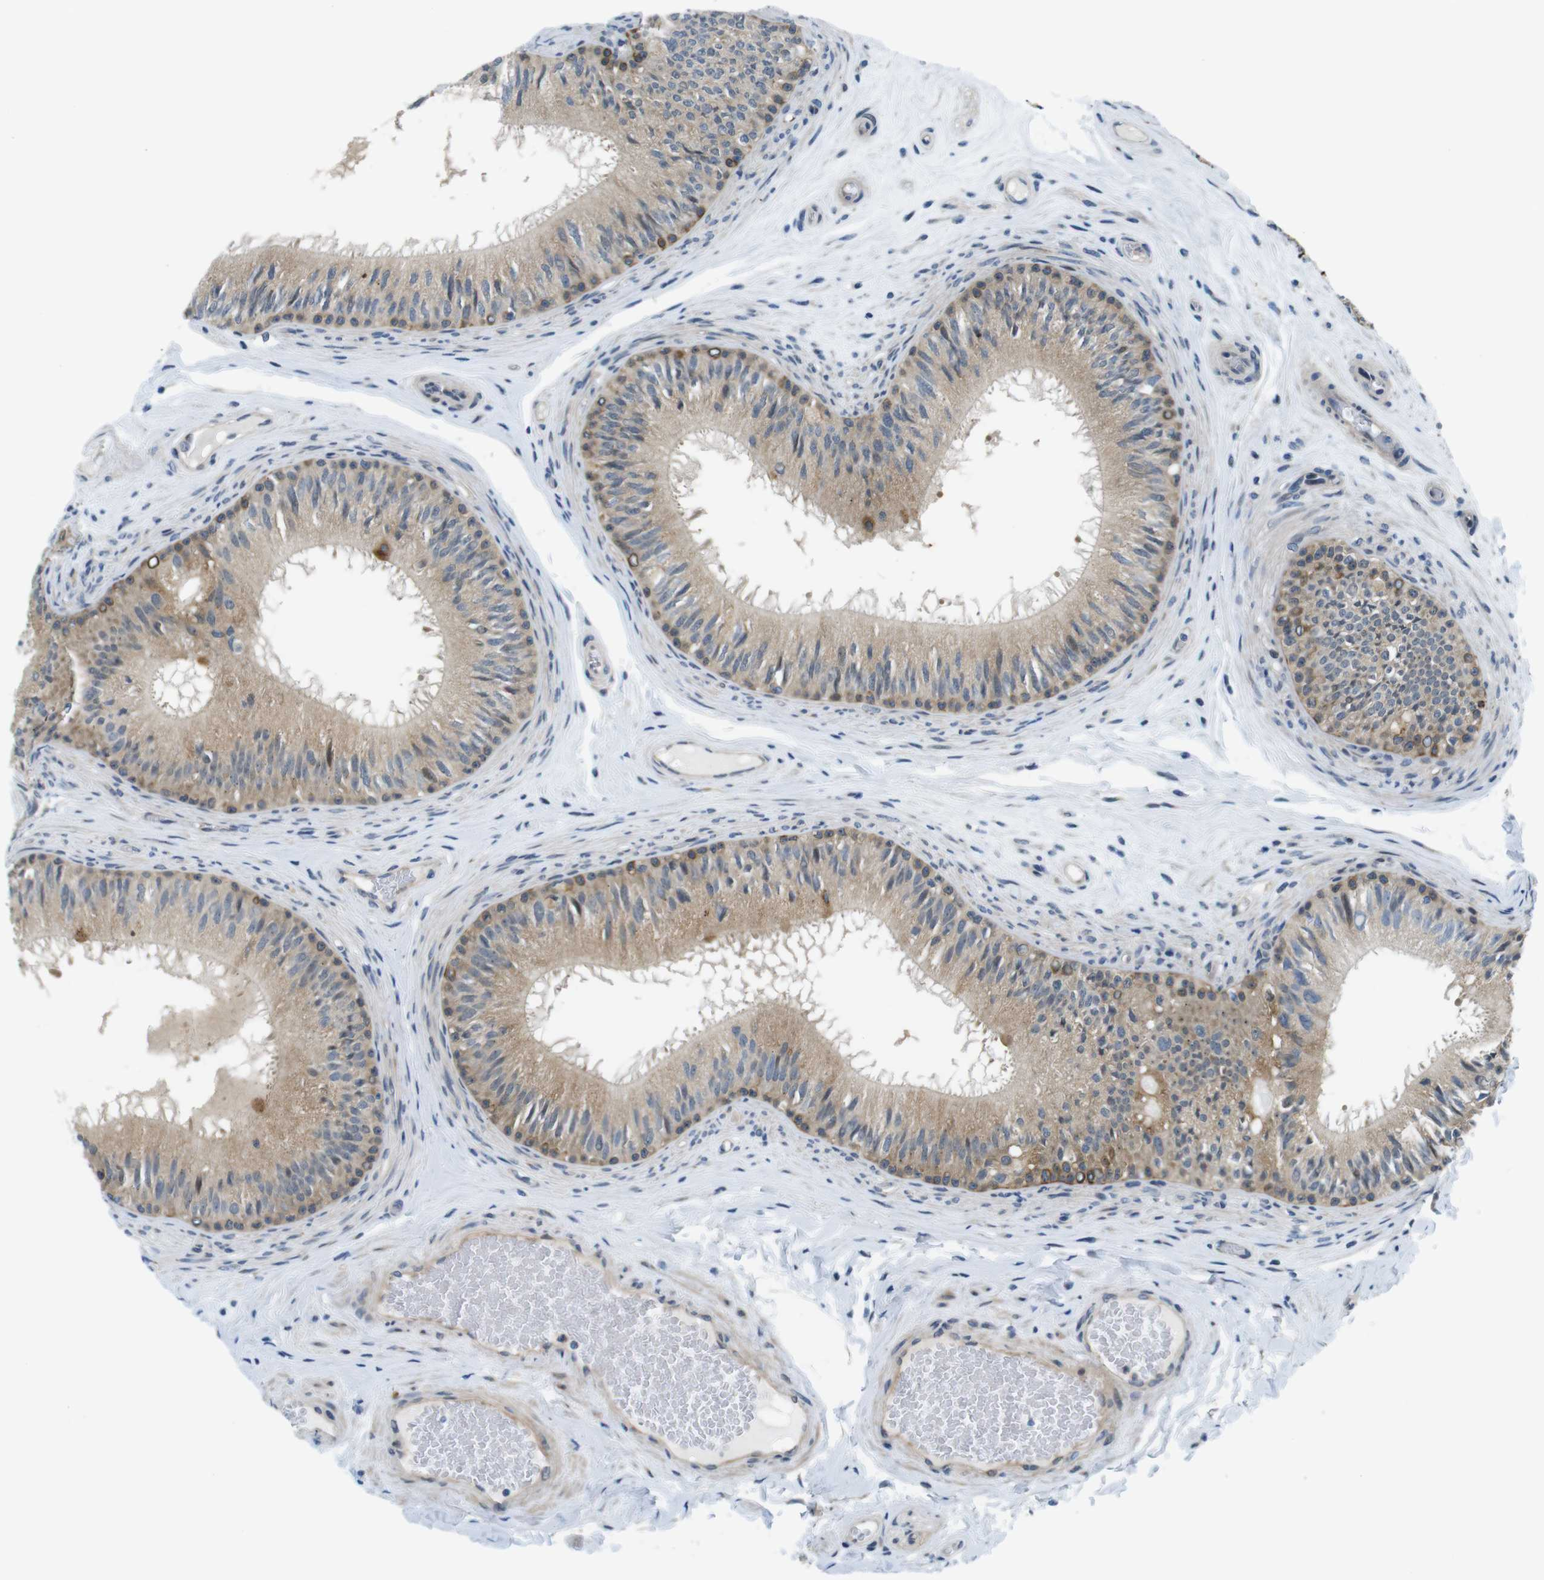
{"staining": {"intensity": "strong", "quantity": "25%-75%", "location": "cytoplasmic/membranous"}, "tissue": "epididymis", "cell_type": "Glandular cells", "image_type": "normal", "snomed": [{"axis": "morphology", "description": "Normal tissue, NOS"}, {"axis": "topography", "description": "Testis"}, {"axis": "topography", "description": "Epididymis"}], "caption": "Immunohistochemical staining of unremarkable epididymis exhibits high levels of strong cytoplasmic/membranous expression in approximately 25%-75% of glandular cells.", "gene": "ZDHHC3", "patient": {"sex": "male", "age": 36}}